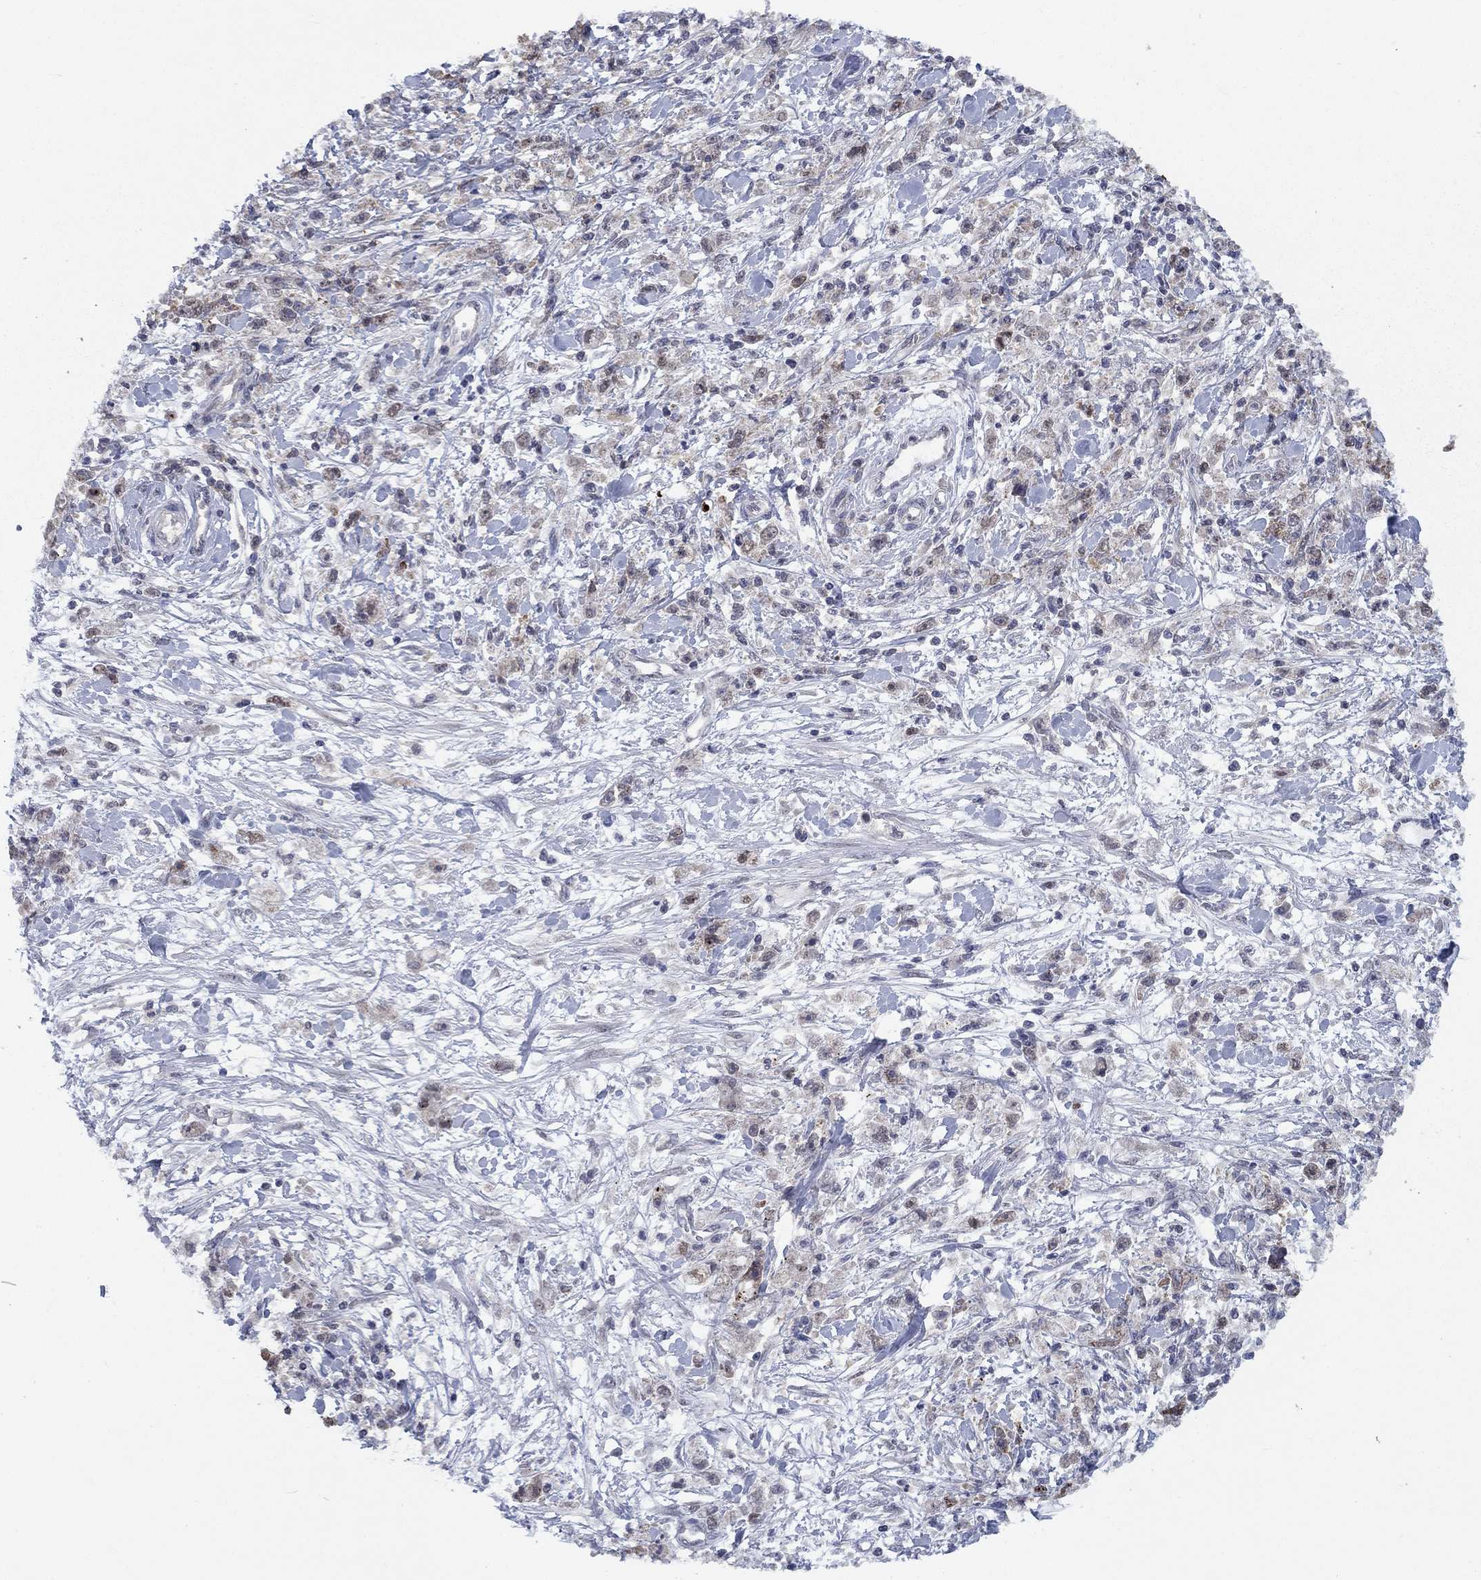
{"staining": {"intensity": "weak", "quantity": "25%-75%", "location": "cytoplasmic/membranous"}, "tissue": "stomach cancer", "cell_type": "Tumor cells", "image_type": "cancer", "snomed": [{"axis": "morphology", "description": "Adenocarcinoma, NOS"}, {"axis": "topography", "description": "Stomach"}], "caption": "The image exhibits a brown stain indicating the presence of a protein in the cytoplasmic/membranous of tumor cells in adenocarcinoma (stomach). The staining was performed using DAB, with brown indicating positive protein expression. Nuclei are stained blue with hematoxylin.", "gene": "SPATA33", "patient": {"sex": "female", "age": 59}}